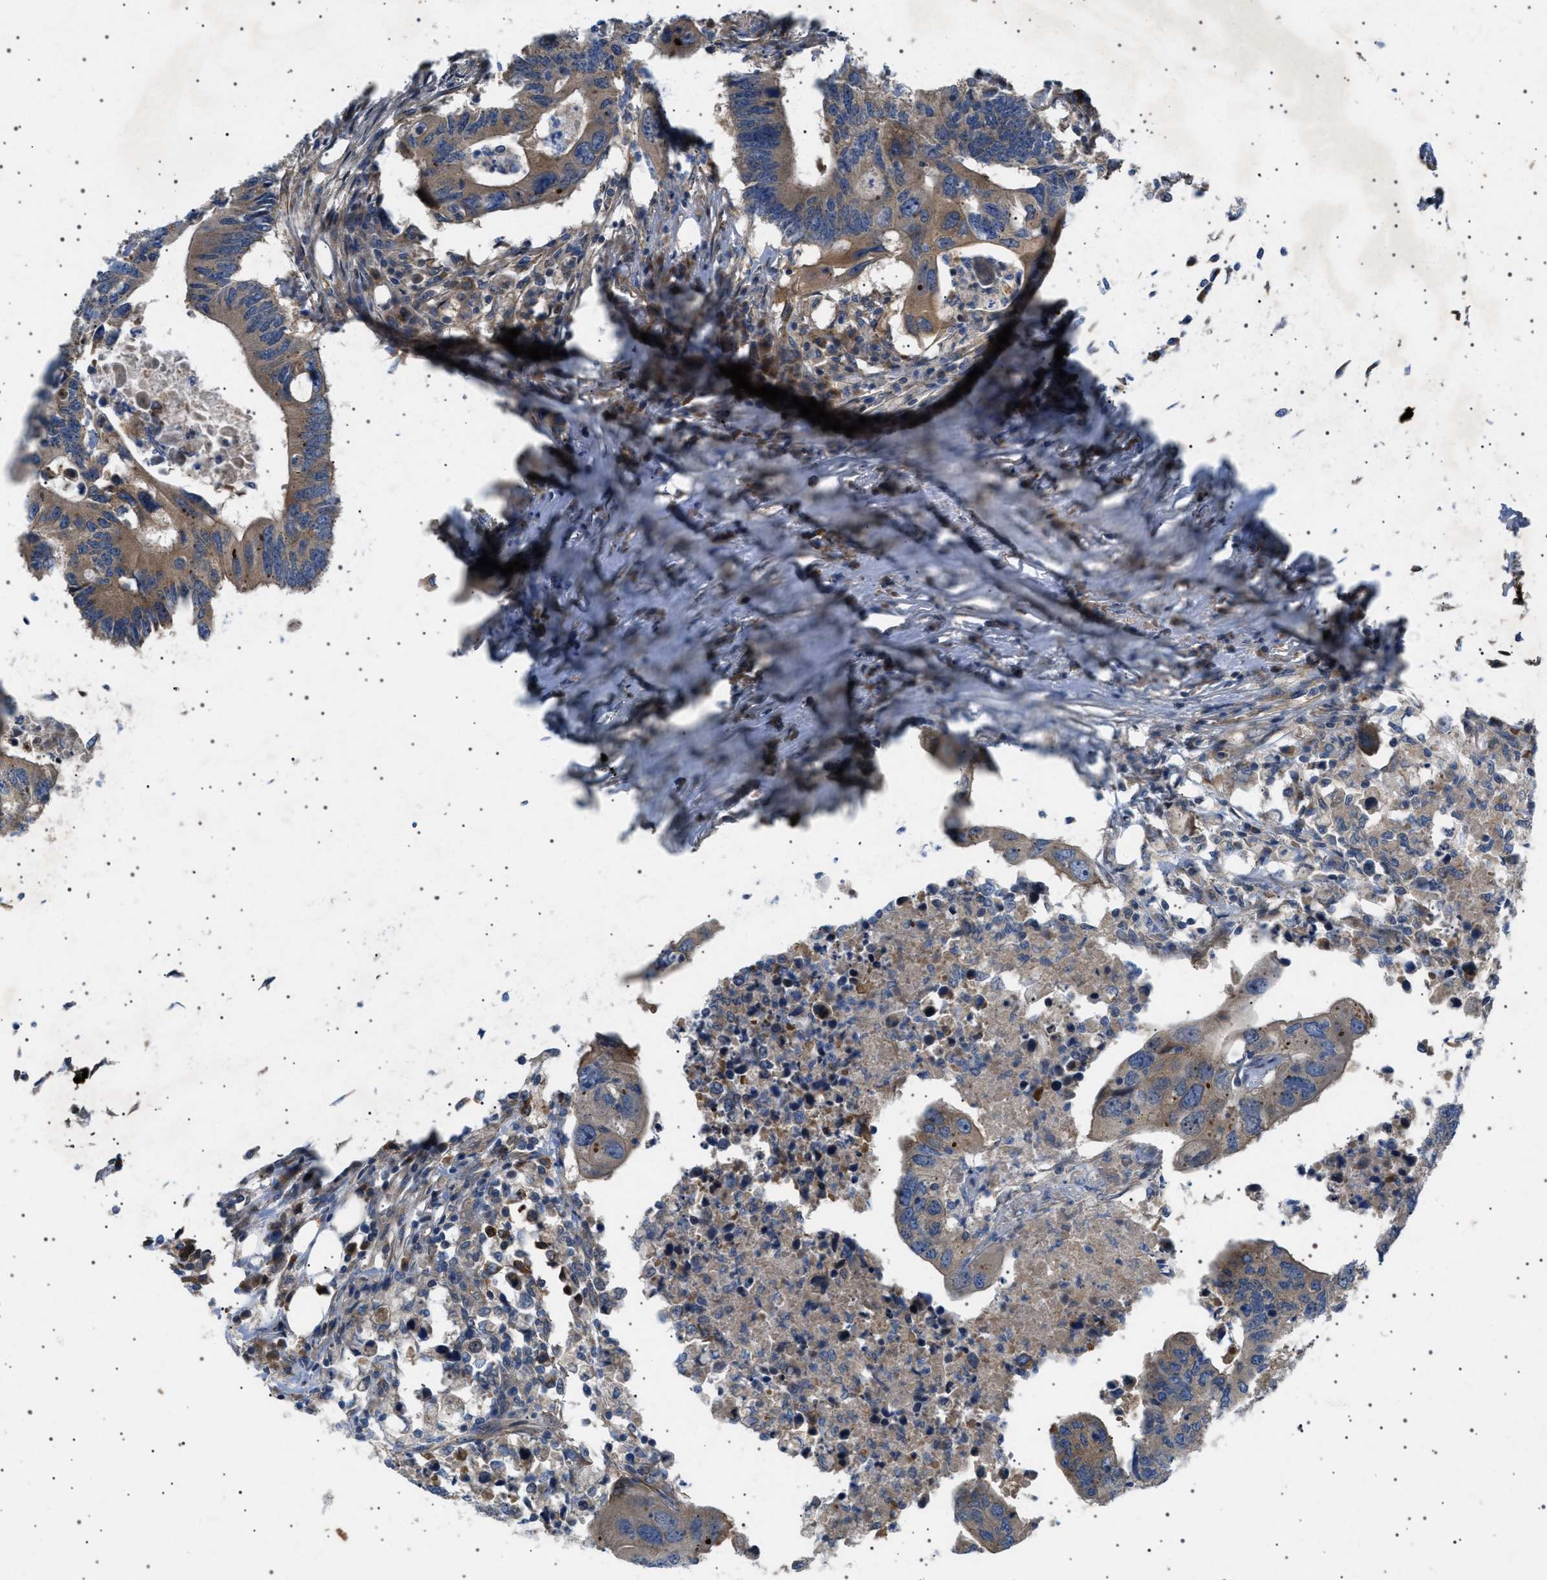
{"staining": {"intensity": "moderate", "quantity": ">75%", "location": "cytoplasmic/membranous"}, "tissue": "colorectal cancer", "cell_type": "Tumor cells", "image_type": "cancer", "snomed": [{"axis": "morphology", "description": "Adenocarcinoma, NOS"}, {"axis": "topography", "description": "Colon"}], "caption": "Protein staining displays moderate cytoplasmic/membranous positivity in about >75% of tumor cells in adenocarcinoma (colorectal).", "gene": "CCDC186", "patient": {"sex": "male", "age": 71}}